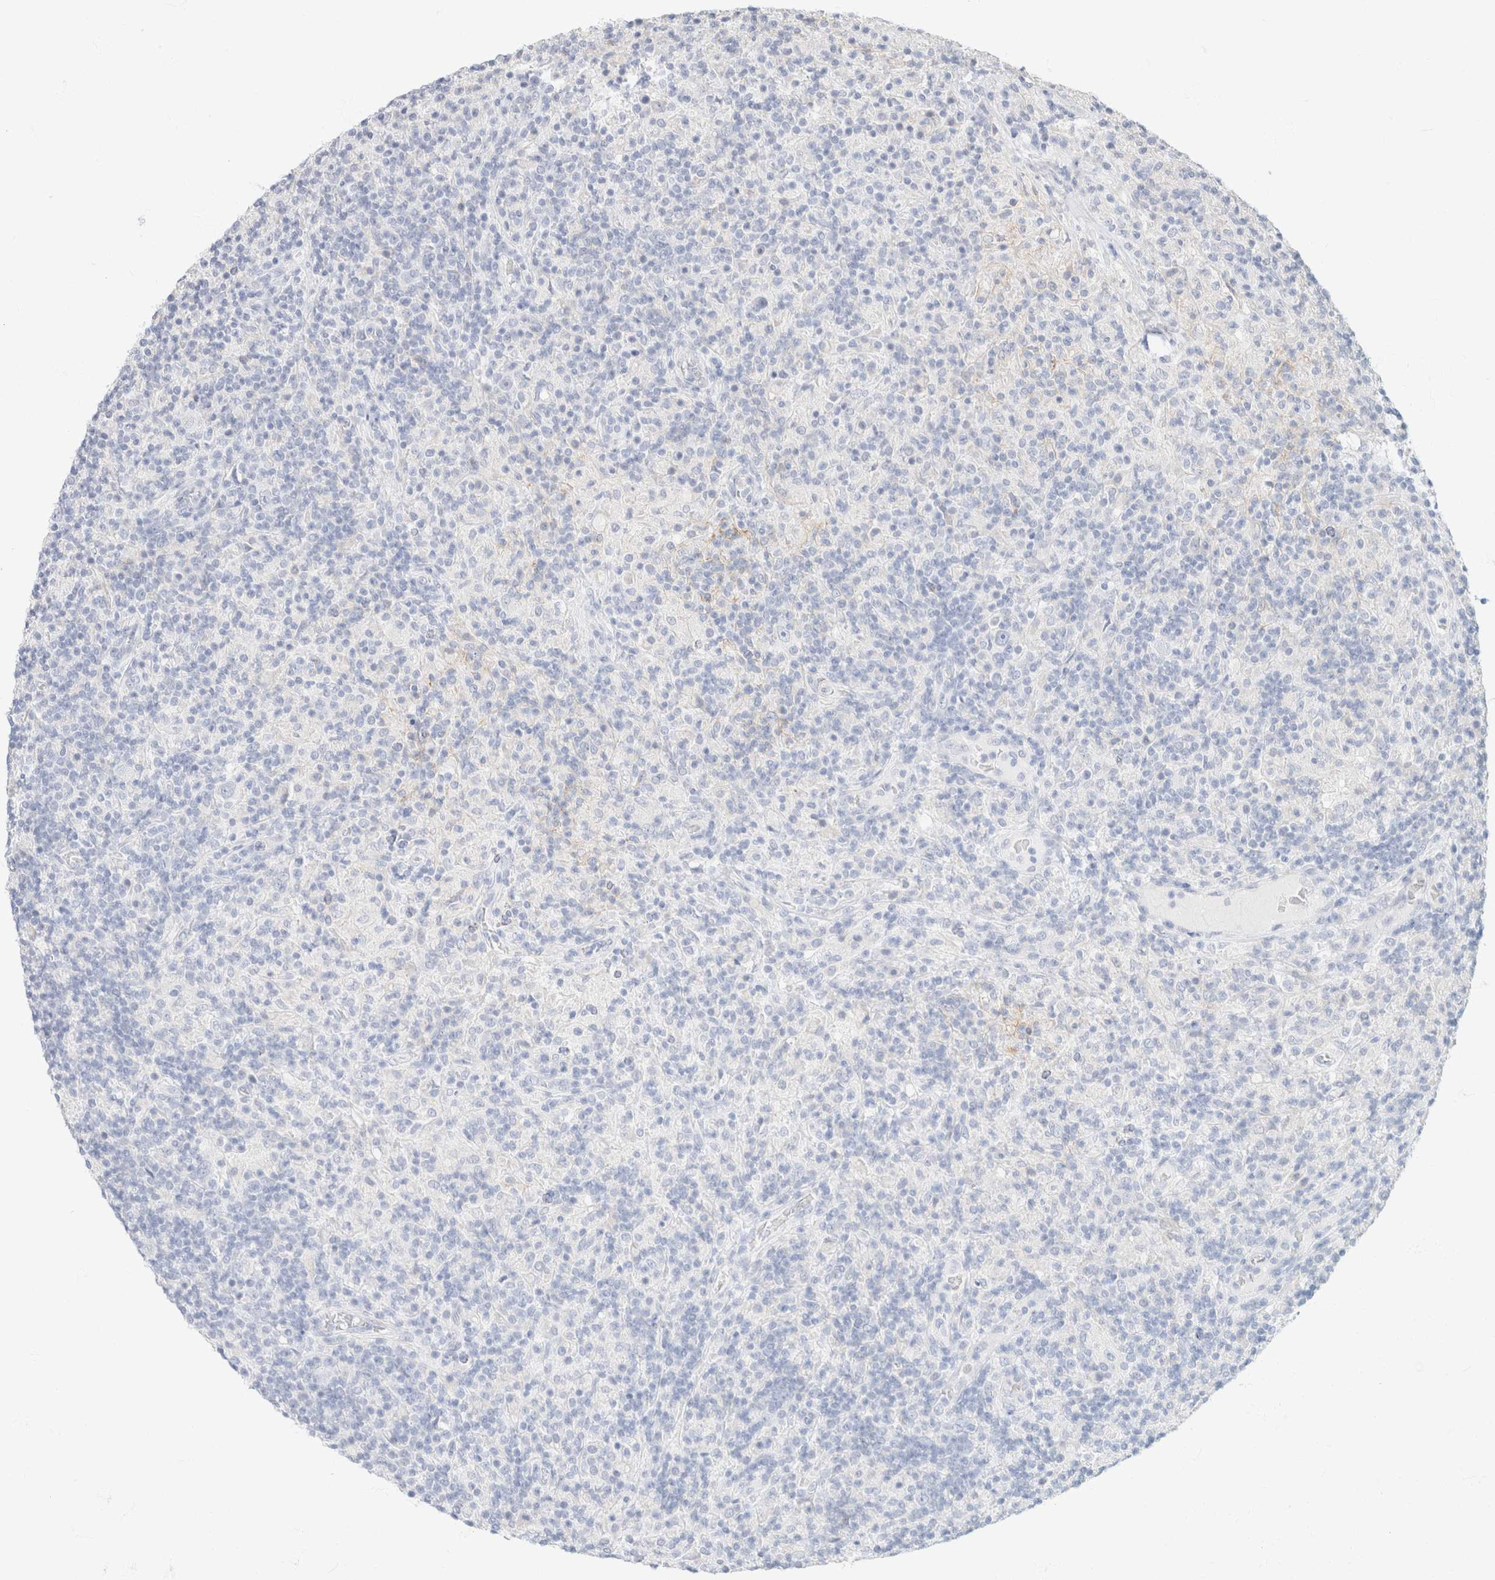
{"staining": {"intensity": "negative", "quantity": "none", "location": "none"}, "tissue": "lymphoma", "cell_type": "Tumor cells", "image_type": "cancer", "snomed": [{"axis": "morphology", "description": "Hodgkin's disease, NOS"}, {"axis": "topography", "description": "Lymph node"}], "caption": "Immunohistochemistry photomicrograph of human lymphoma stained for a protein (brown), which demonstrates no staining in tumor cells.", "gene": "CA12", "patient": {"sex": "male", "age": 70}}